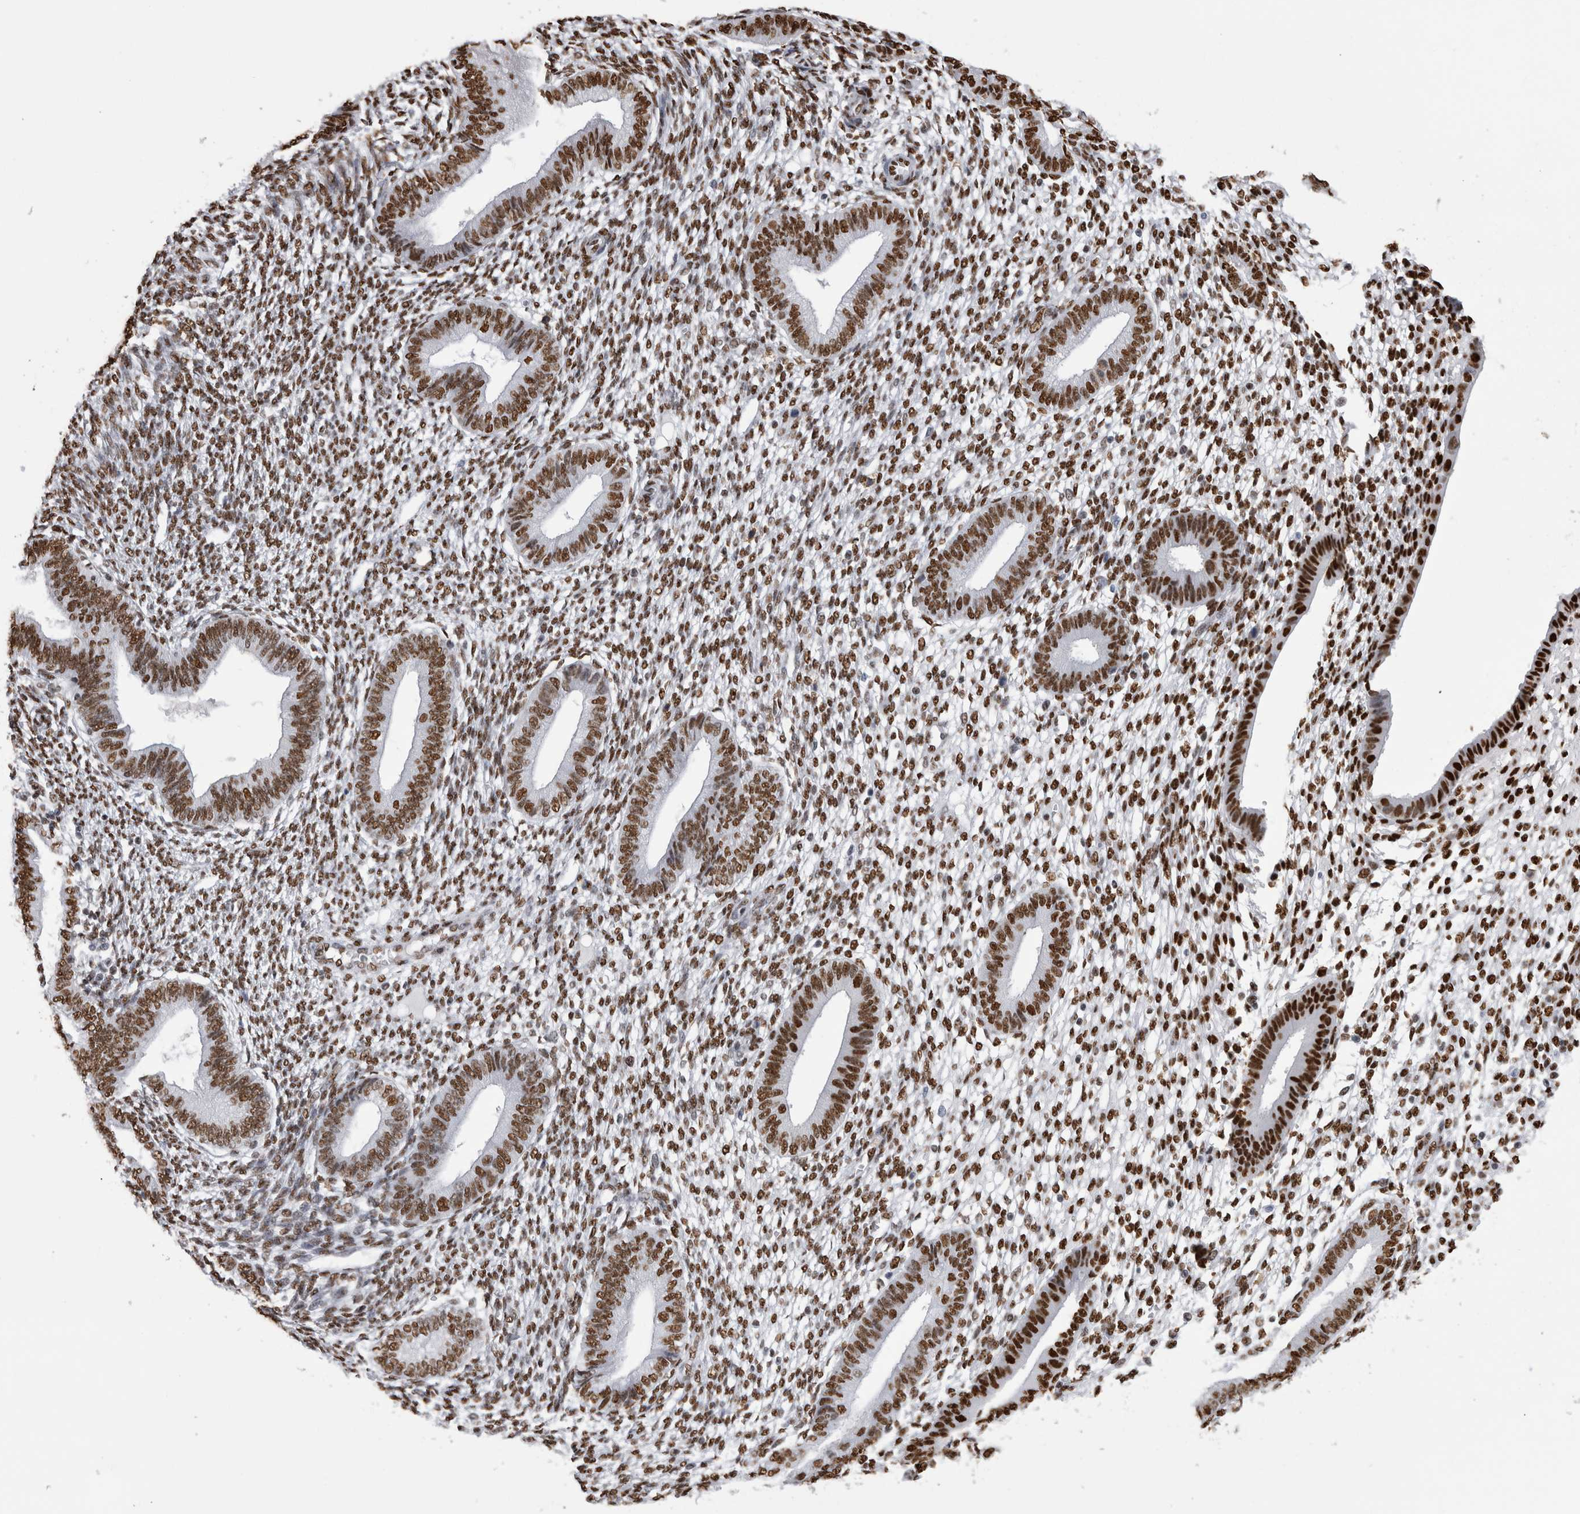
{"staining": {"intensity": "strong", "quantity": "25%-75%", "location": "nuclear"}, "tissue": "endometrium", "cell_type": "Cells in endometrial stroma", "image_type": "normal", "snomed": [{"axis": "morphology", "description": "Normal tissue, NOS"}, {"axis": "topography", "description": "Endometrium"}], "caption": "Endometrium stained with a brown dye exhibits strong nuclear positive expression in about 25%-75% of cells in endometrial stroma.", "gene": "ALPK3", "patient": {"sex": "female", "age": 46}}